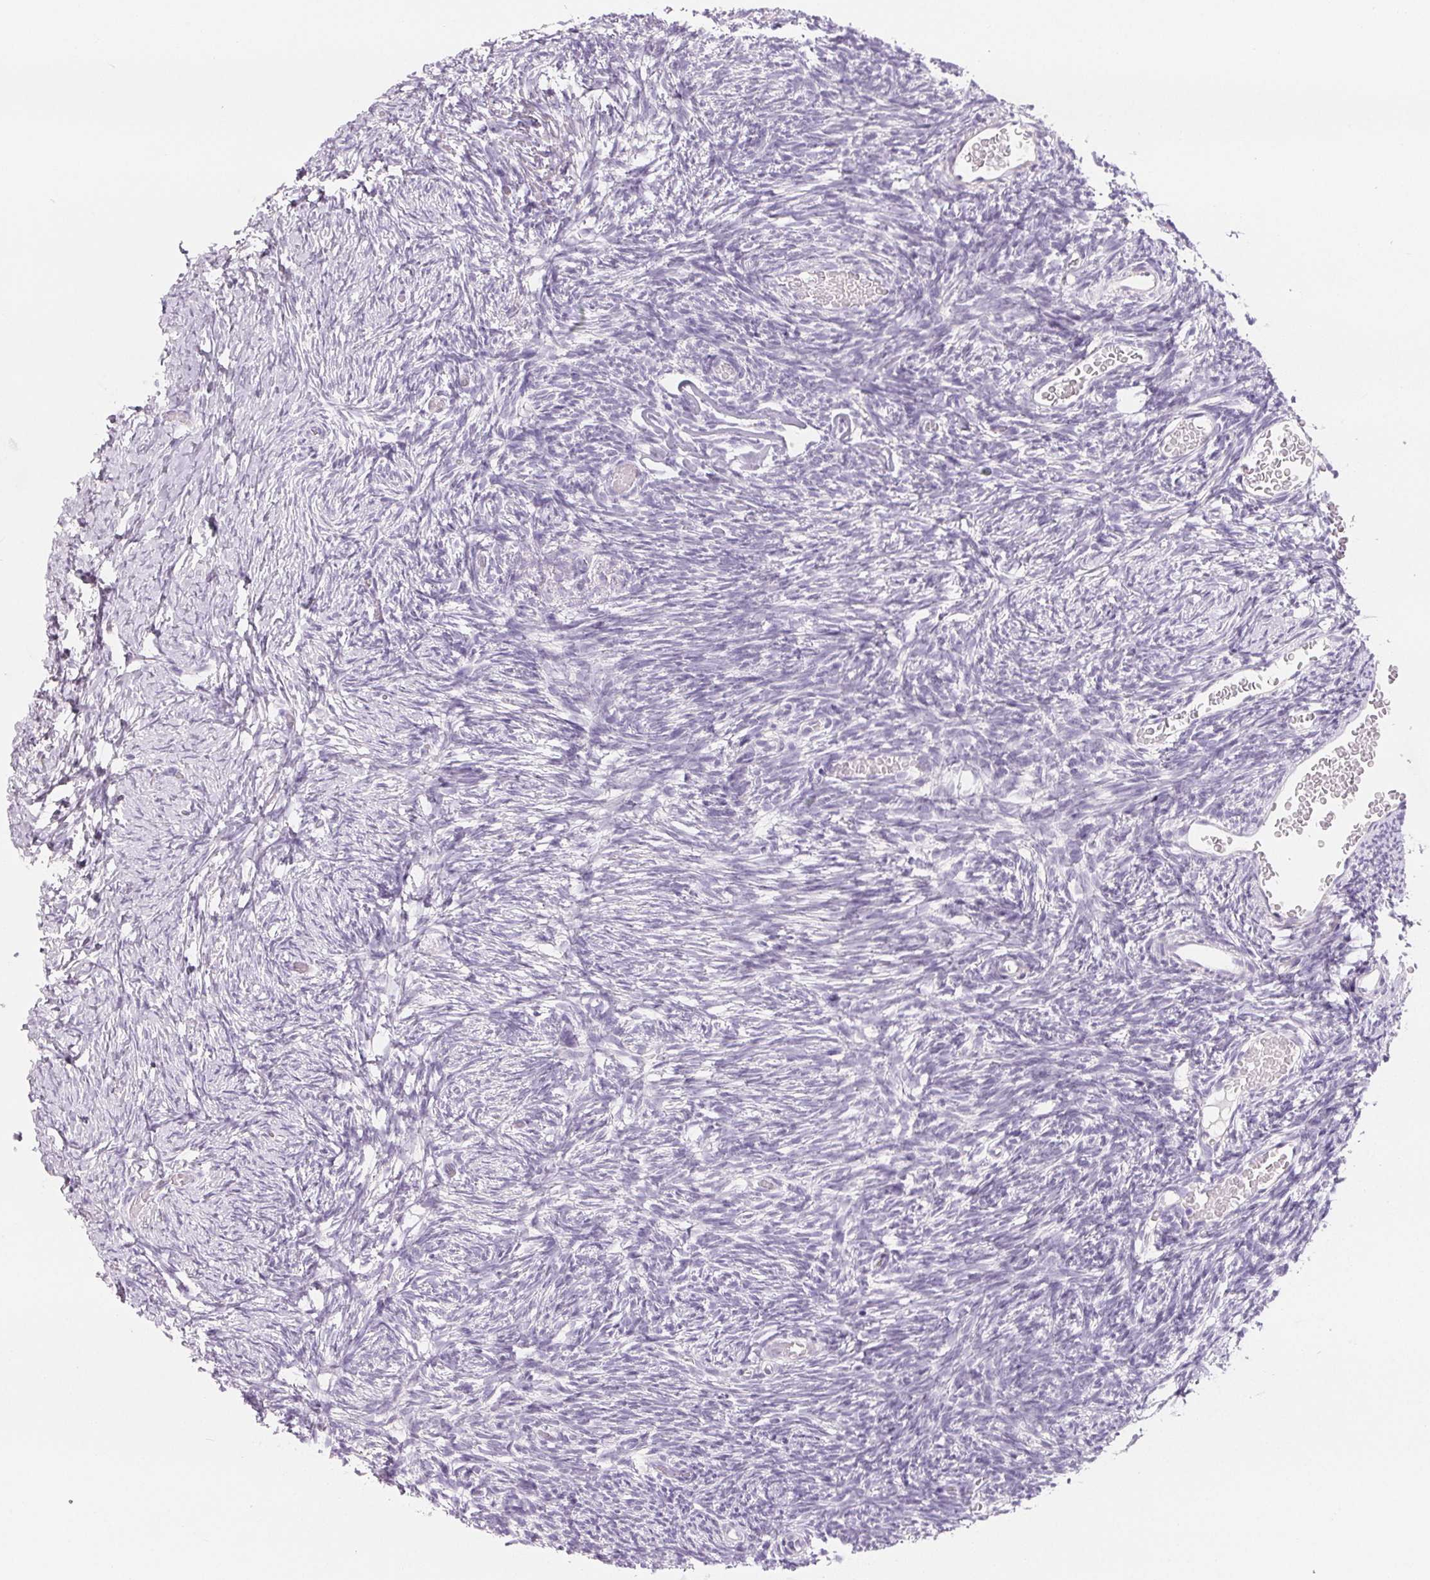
{"staining": {"intensity": "negative", "quantity": "none", "location": "none"}, "tissue": "ovary", "cell_type": "Ovarian stroma cells", "image_type": "normal", "snomed": [{"axis": "morphology", "description": "Normal tissue, NOS"}, {"axis": "topography", "description": "Ovary"}], "caption": "Immunohistochemistry (IHC) histopathology image of benign ovary: ovary stained with DAB exhibits no significant protein positivity in ovarian stroma cells.", "gene": "CD69", "patient": {"sex": "female", "age": 39}}